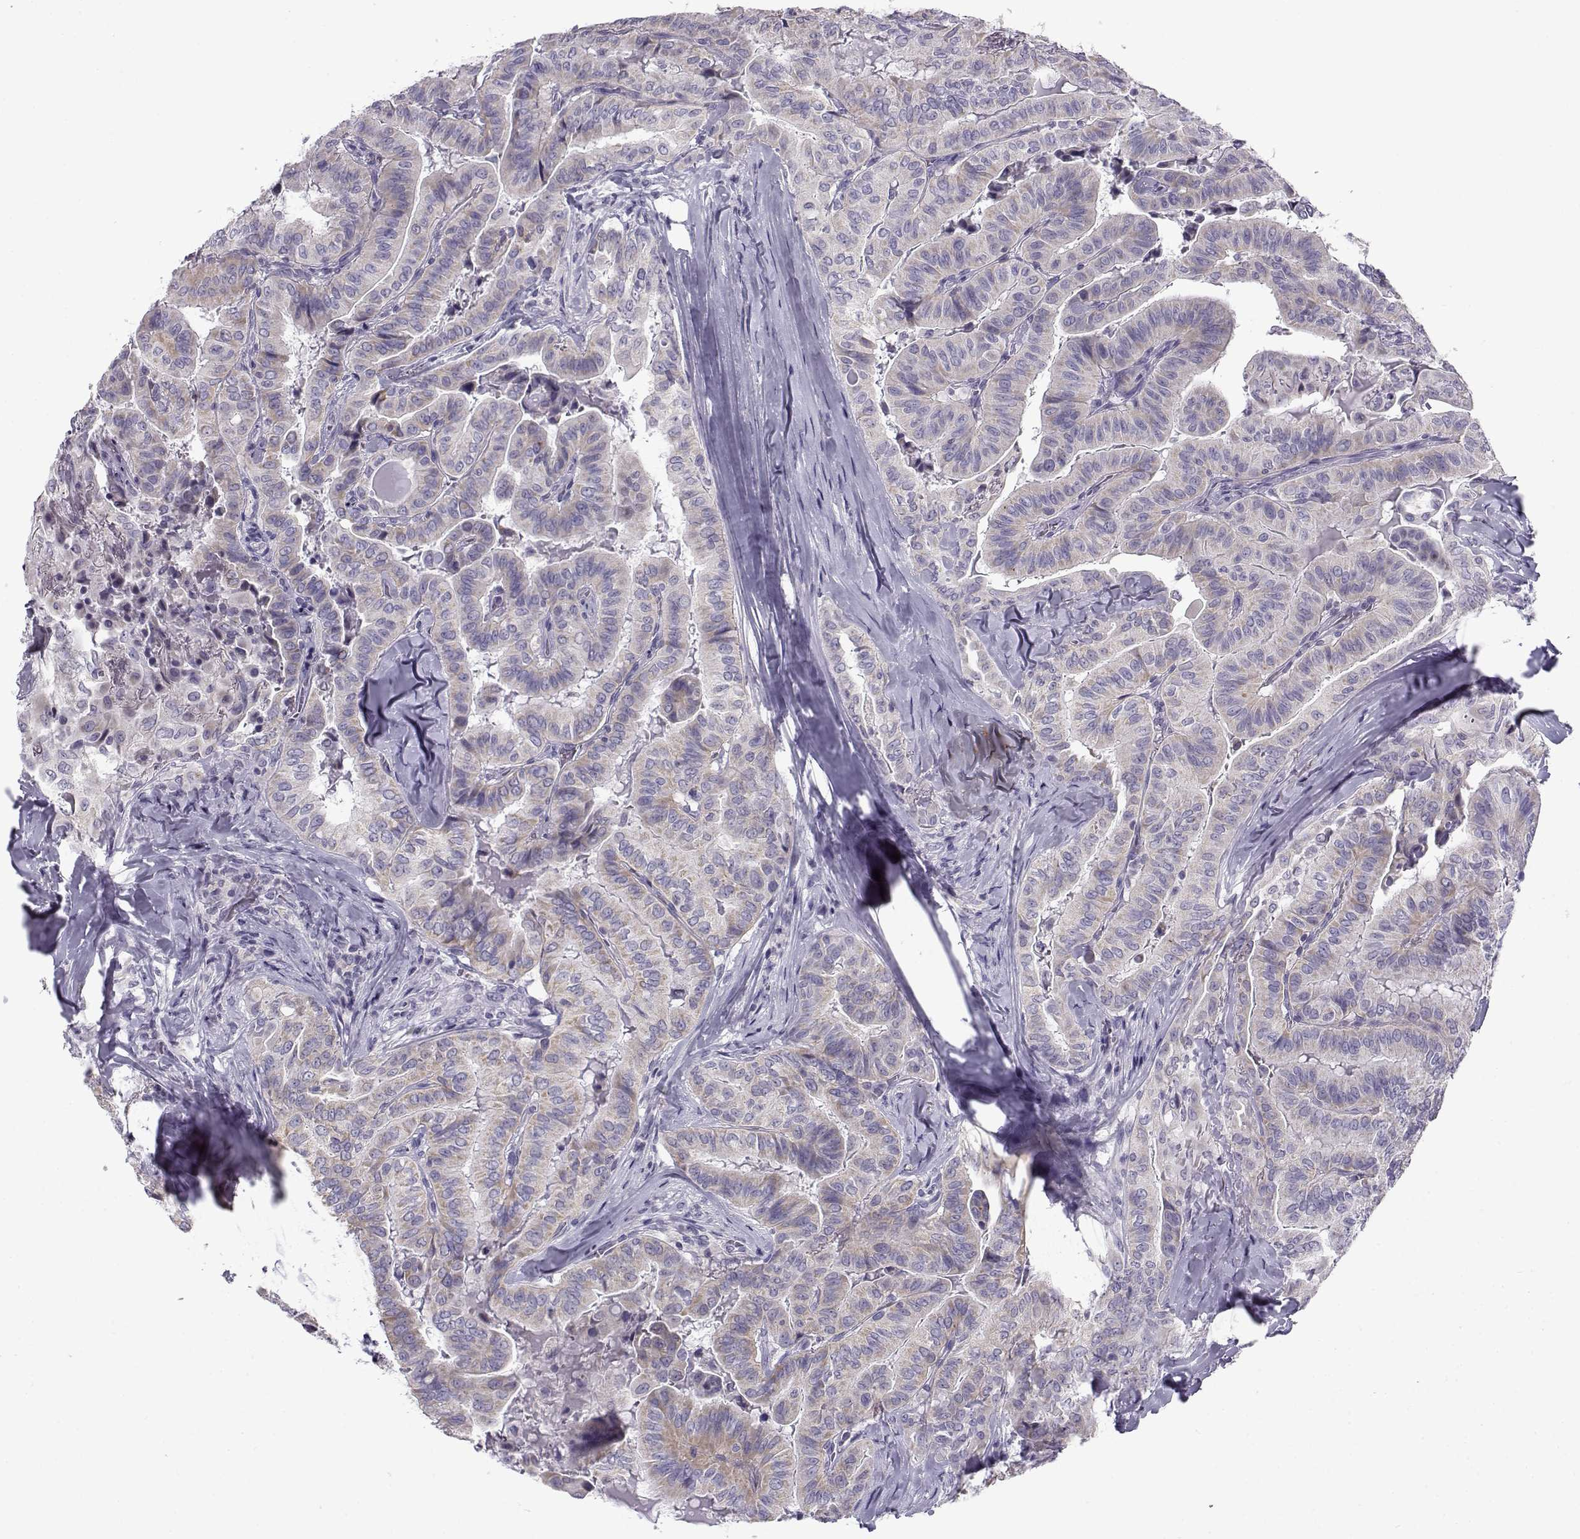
{"staining": {"intensity": "weak", "quantity": ">75%", "location": "cytoplasmic/membranous"}, "tissue": "thyroid cancer", "cell_type": "Tumor cells", "image_type": "cancer", "snomed": [{"axis": "morphology", "description": "Papillary adenocarcinoma, NOS"}, {"axis": "topography", "description": "Thyroid gland"}], "caption": "The photomicrograph displays staining of thyroid cancer, revealing weak cytoplasmic/membranous protein expression (brown color) within tumor cells.", "gene": "FAM166A", "patient": {"sex": "female", "age": 68}}